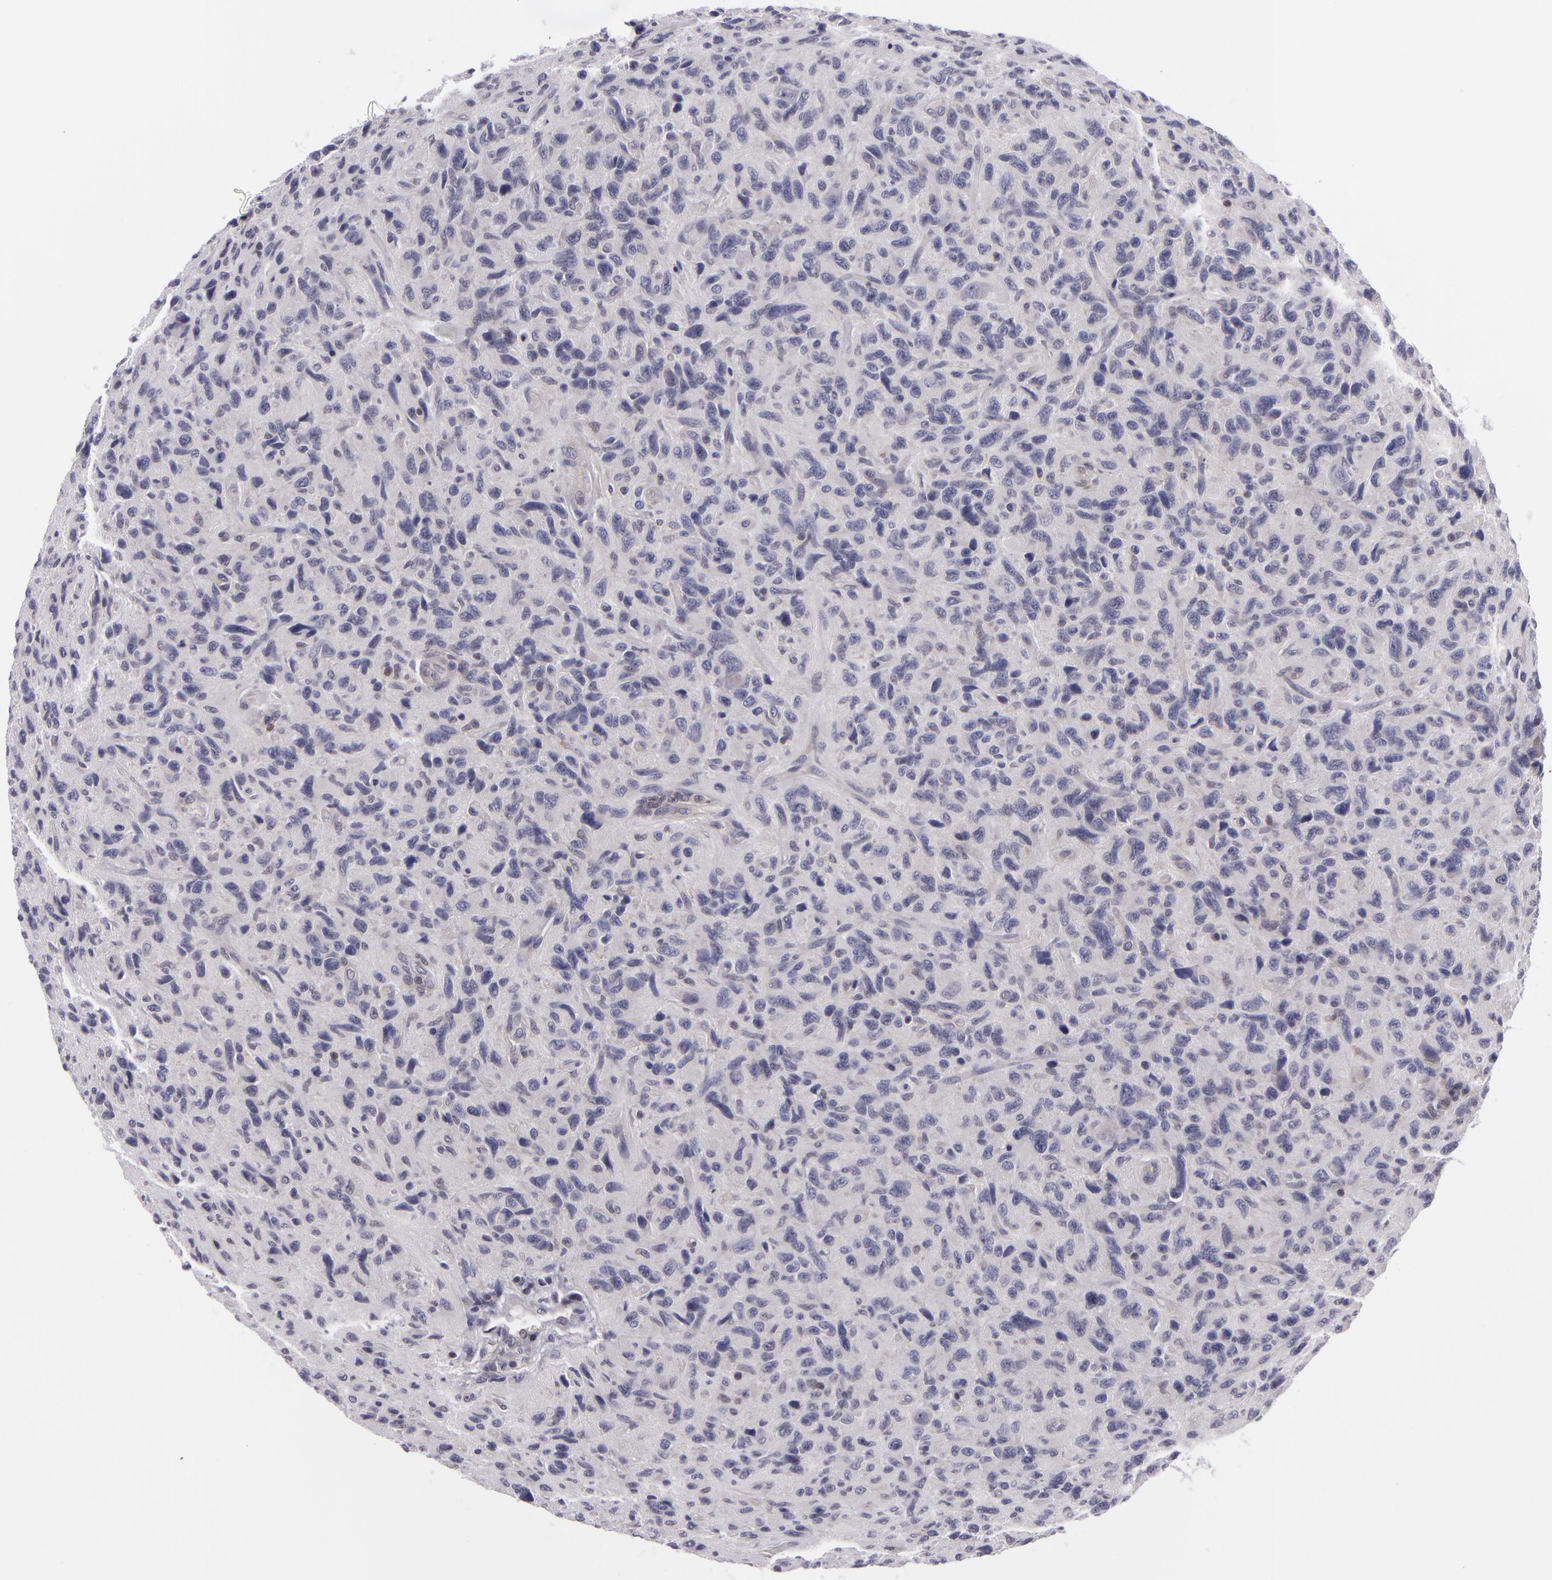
{"staining": {"intensity": "negative", "quantity": "none", "location": "none"}, "tissue": "glioma", "cell_type": "Tumor cells", "image_type": "cancer", "snomed": [{"axis": "morphology", "description": "Glioma, malignant, High grade"}, {"axis": "topography", "description": "Brain"}], "caption": "Tumor cells show no significant expression in glioma.", "gene": "BCL10", "patient": {"sex": "female", "age": 60}}